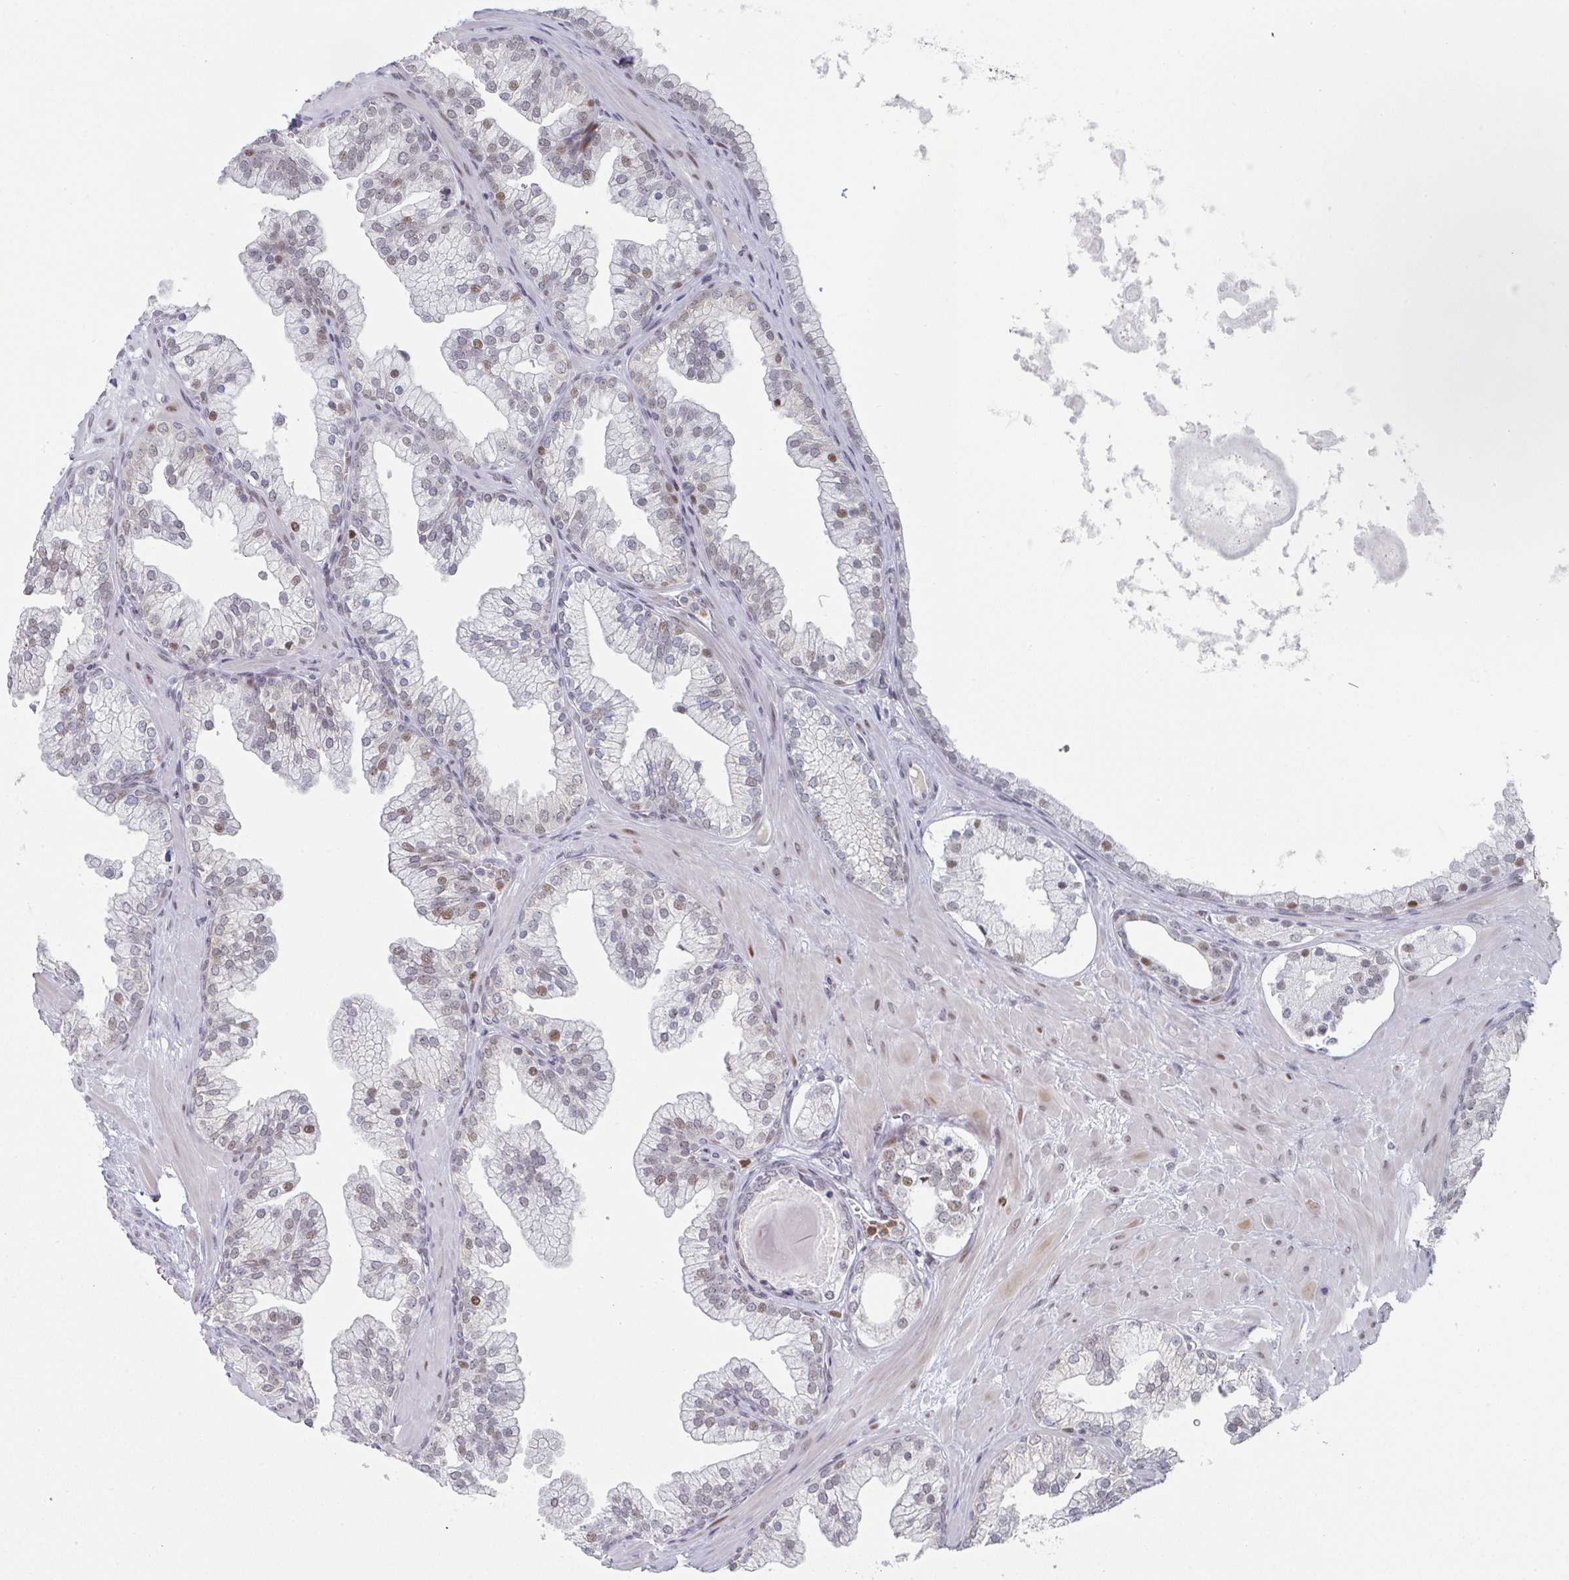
{"staining": {"intensity": "moderate", "quantity": "<25%", "location": "nuclear"}, "tissue": "prostate", "cell_type": "Glandular cells", "image_type": "normal", "snomed": [{"axis": "morphology", "description": "Normal tissue, NOS"}, {"axis": "topography", "description": "Prostate"}, {"axis": "topography", "description": "Peripheral nerve tissue"}], "caption": "Moderate nuclear staining is seen in about <25% of glandular cells in unremarkable prostate.", "gene": "LIN54", "patient": {"sex": "male", "age": 61}}